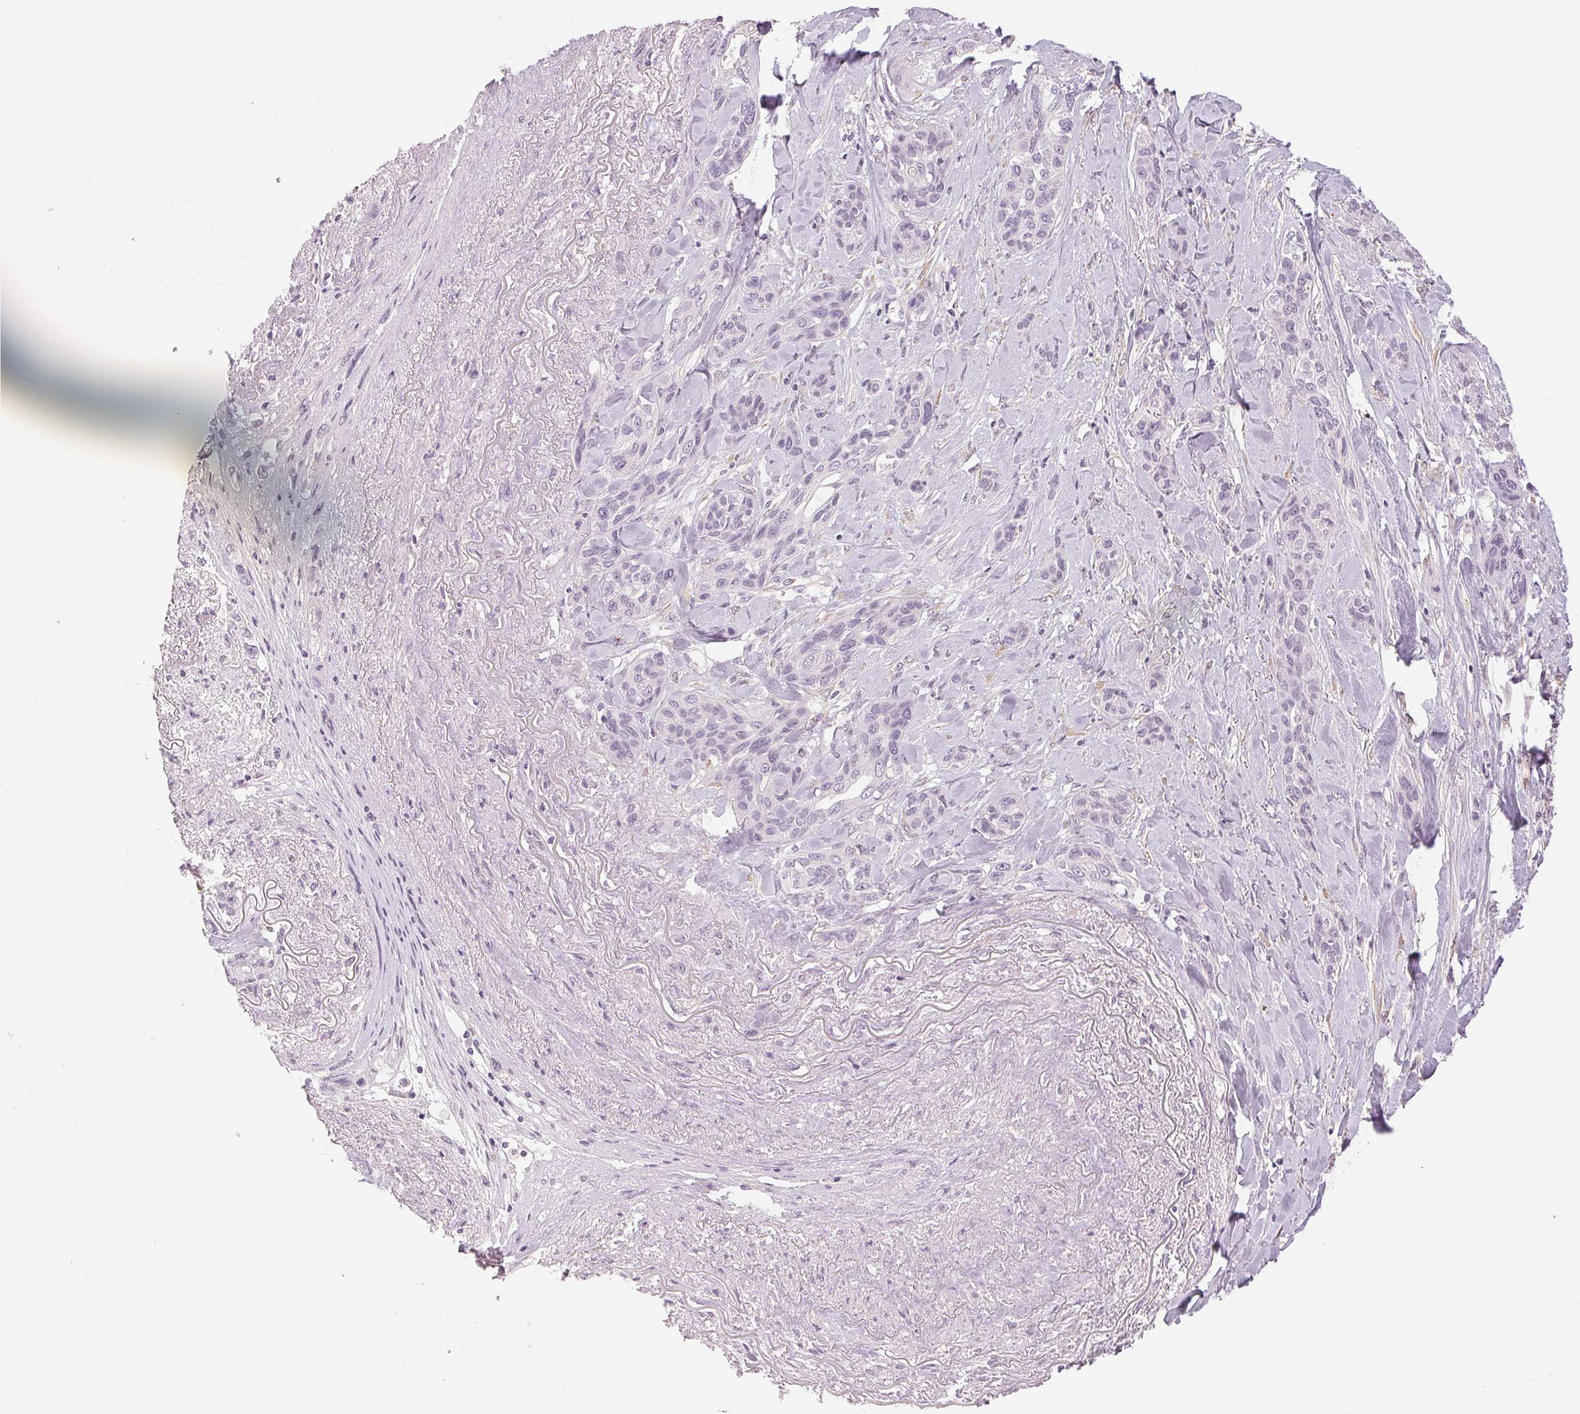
{"staining": {"intensity": "negative", "quantity": "none", "location": "none"}, "tissue": "lung cancer", "cell_type": "Tumor cells", "image_type": "cancer", "snomed": [{"axis": "morphology", "description": "Squamous cell carcinoma, NOS"}, {"axis": "topography", "description": "Lung"}], "caption": "IHC of lung cancer (squamous cell carcinoma) demonstrates no expression in tumor cells.", "gene": "MAP1LC3A", "patient": {"sex": "female", "age": 70}}